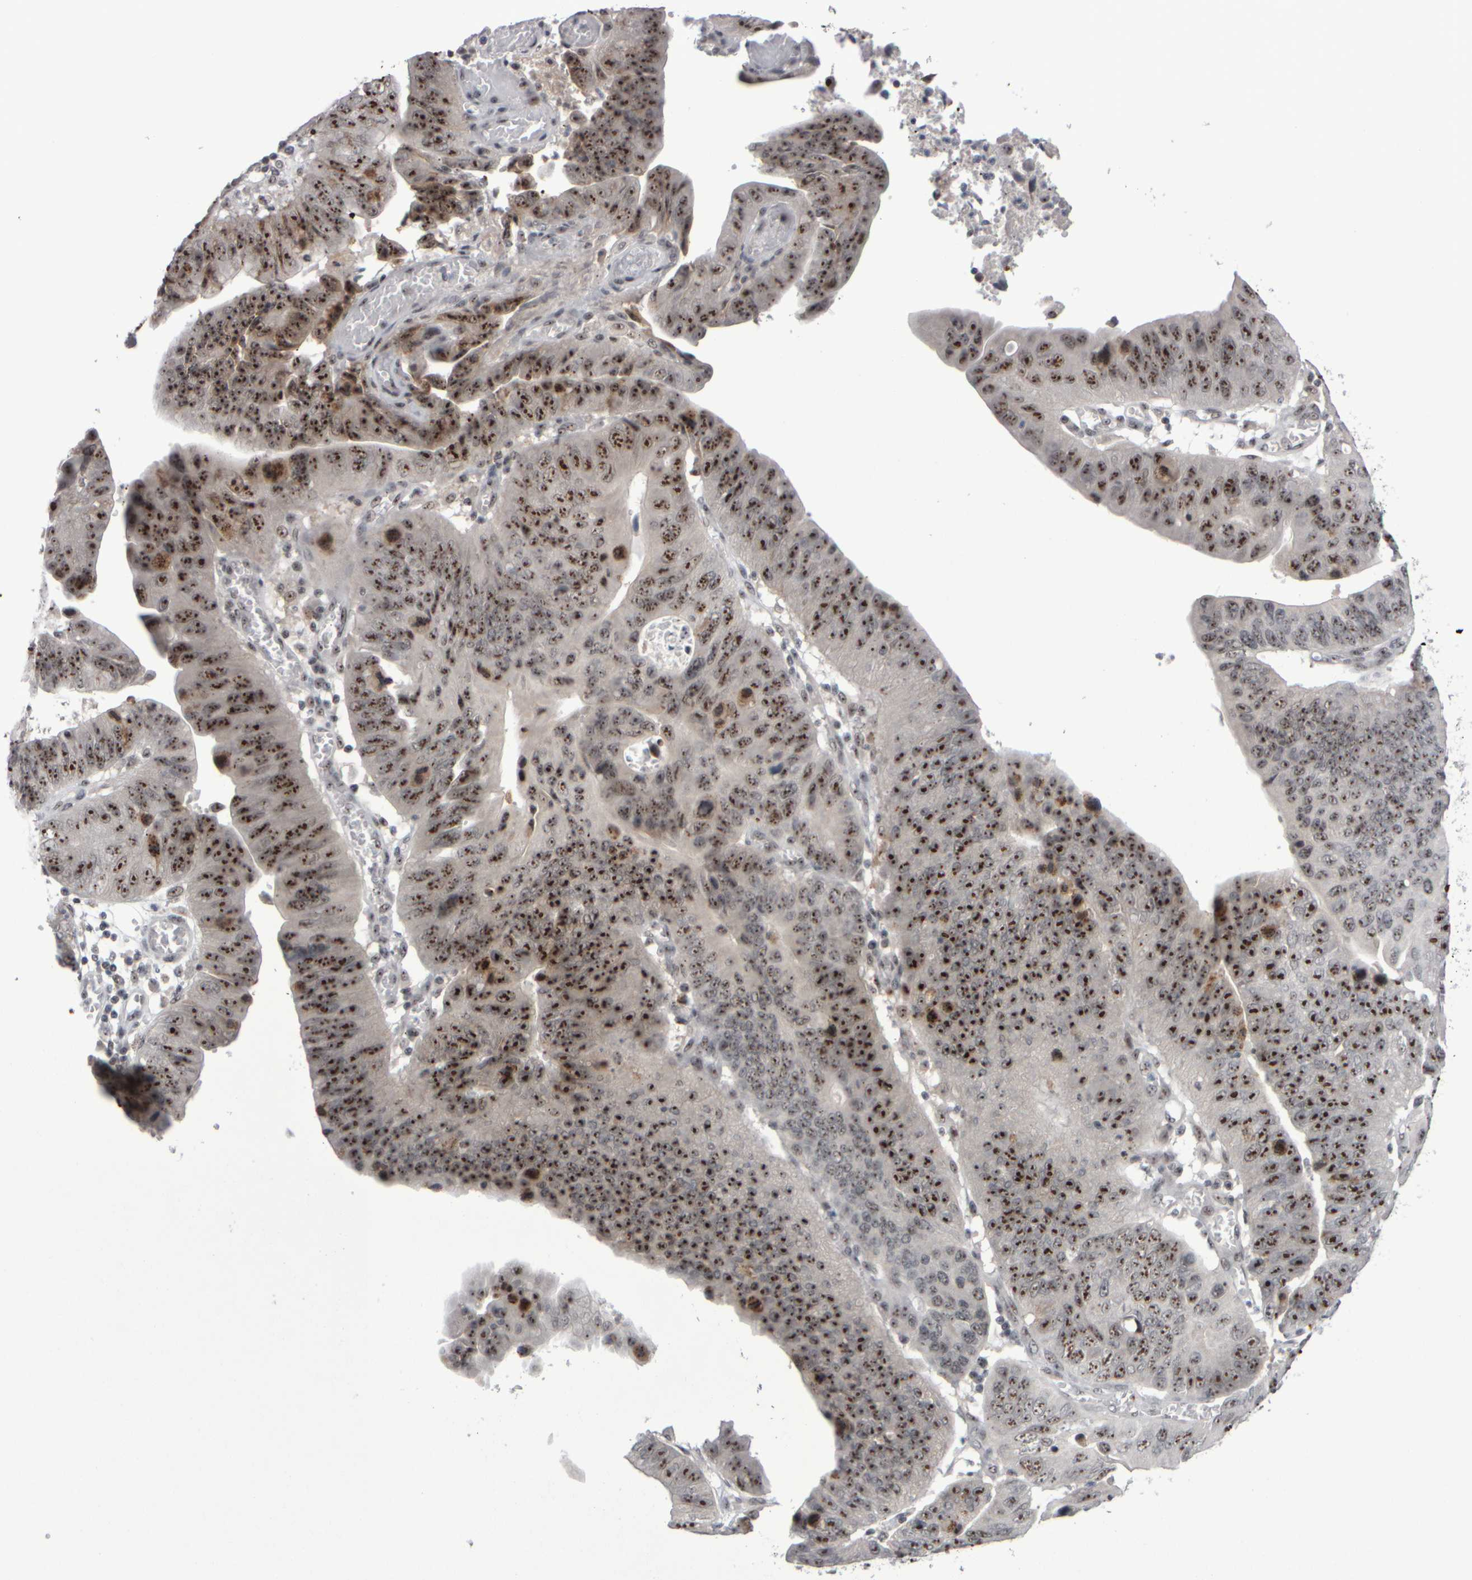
{"staining": {"intensity": "strong", "quantity": ">75%", "location": "nuclear"}, "tissue": "stomach cancer", "cell_type": "Tumor cells", "image_type": "cancer", "snomed": [{"axis": "morphology", "description": "Adenocarcinoma, NOS"}, {"axis": "topography", "description": "Stomach"}], "caption": "This image reveals immunohistochemistry staining of stomach cancer (adenocarcinoma), with high strong nuclear staining in about >75% of tumor cells.", "gene": "SURF6", "patient": {"sex": "male", "age": 59}}